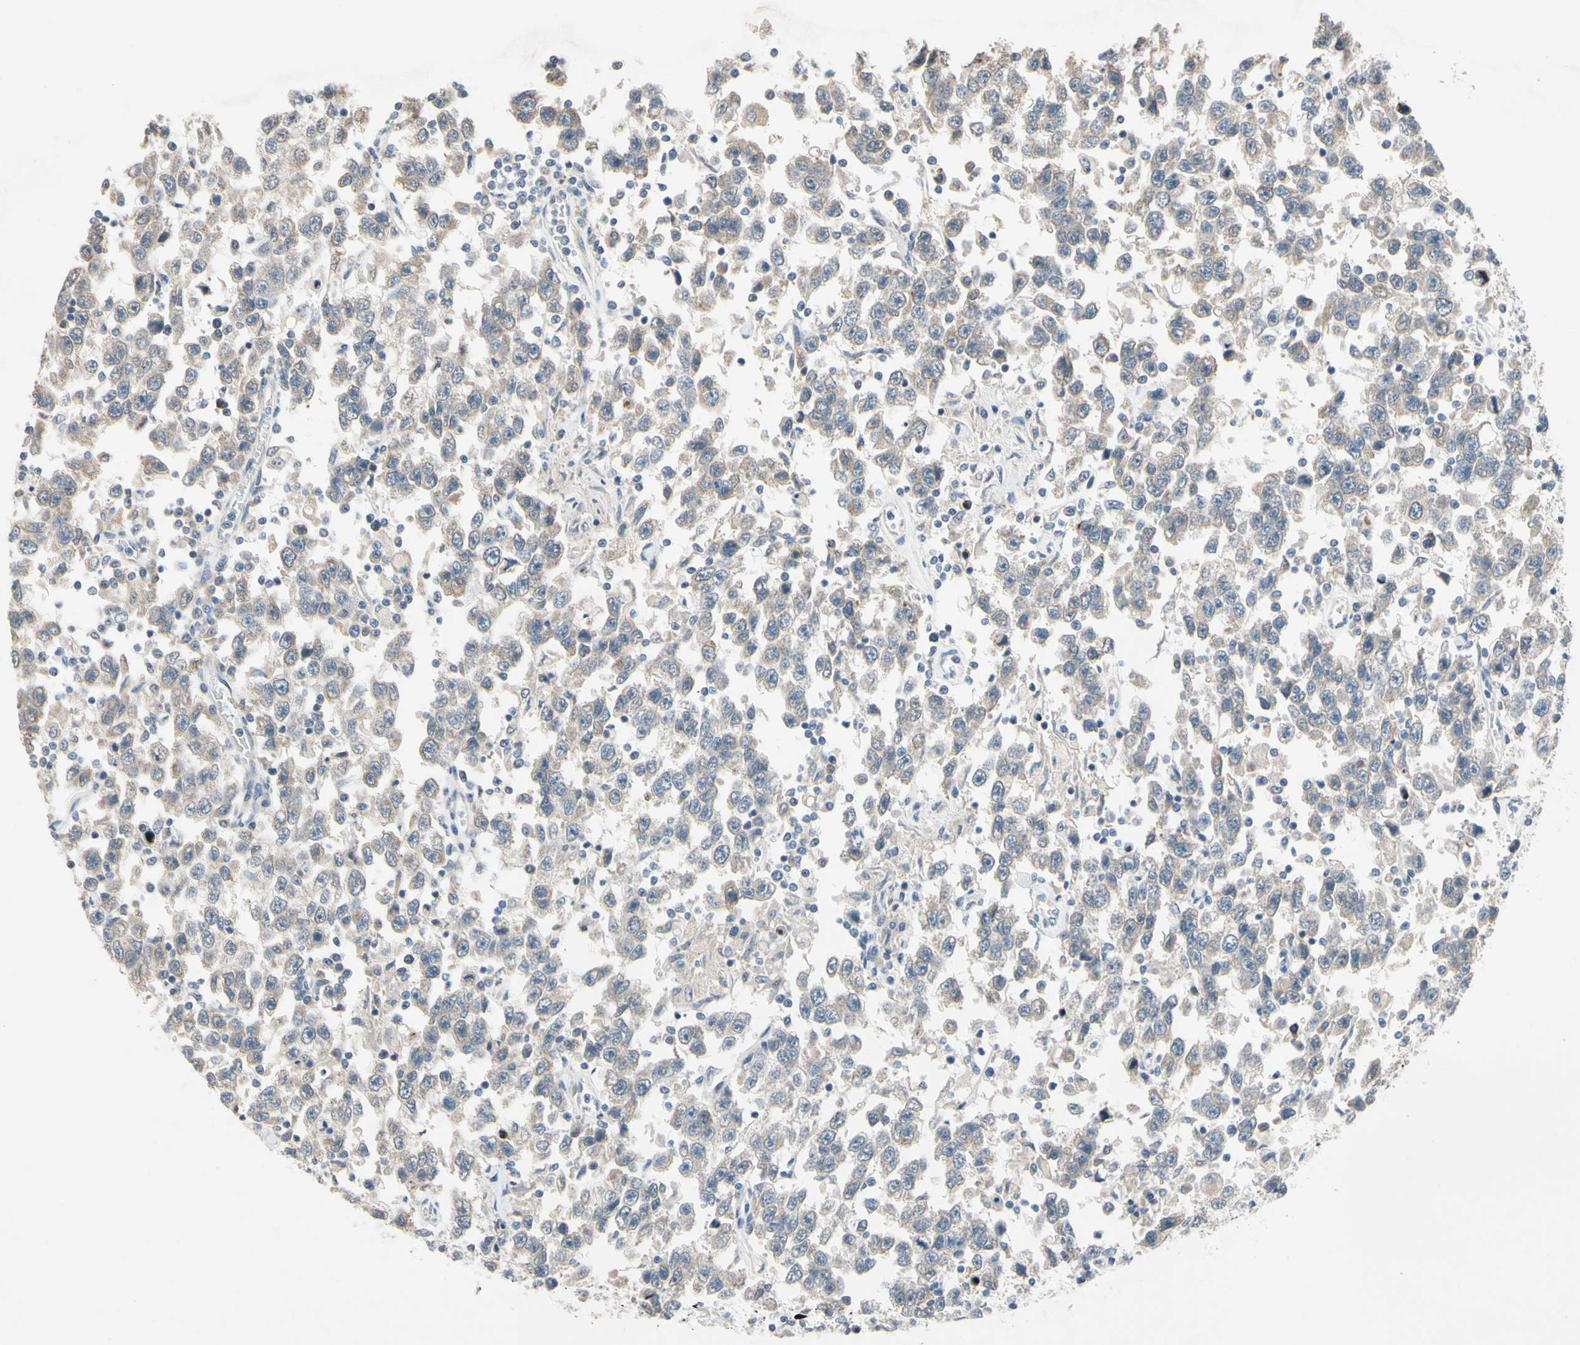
{"staining": {"intensity": "moderate", "quantity": ">75%", "location": "cytoplasmic/membranous"}, "tissue": "testis cancer", "cell_type": "Tumor cells", "image_type": "cancer", "snomed": [{"axis": "morphology", "description": "Seminoma, NOS"}, {"axis": "topography", "description": "Testis"}], "caption": "An image of human testis cancer stained for a protein demonstrates moderate cytoplasmic/membranous brown staining in tumor cells.", "gene": "PIP5K1B", "patient": {"sex": "male", "age": 41}}